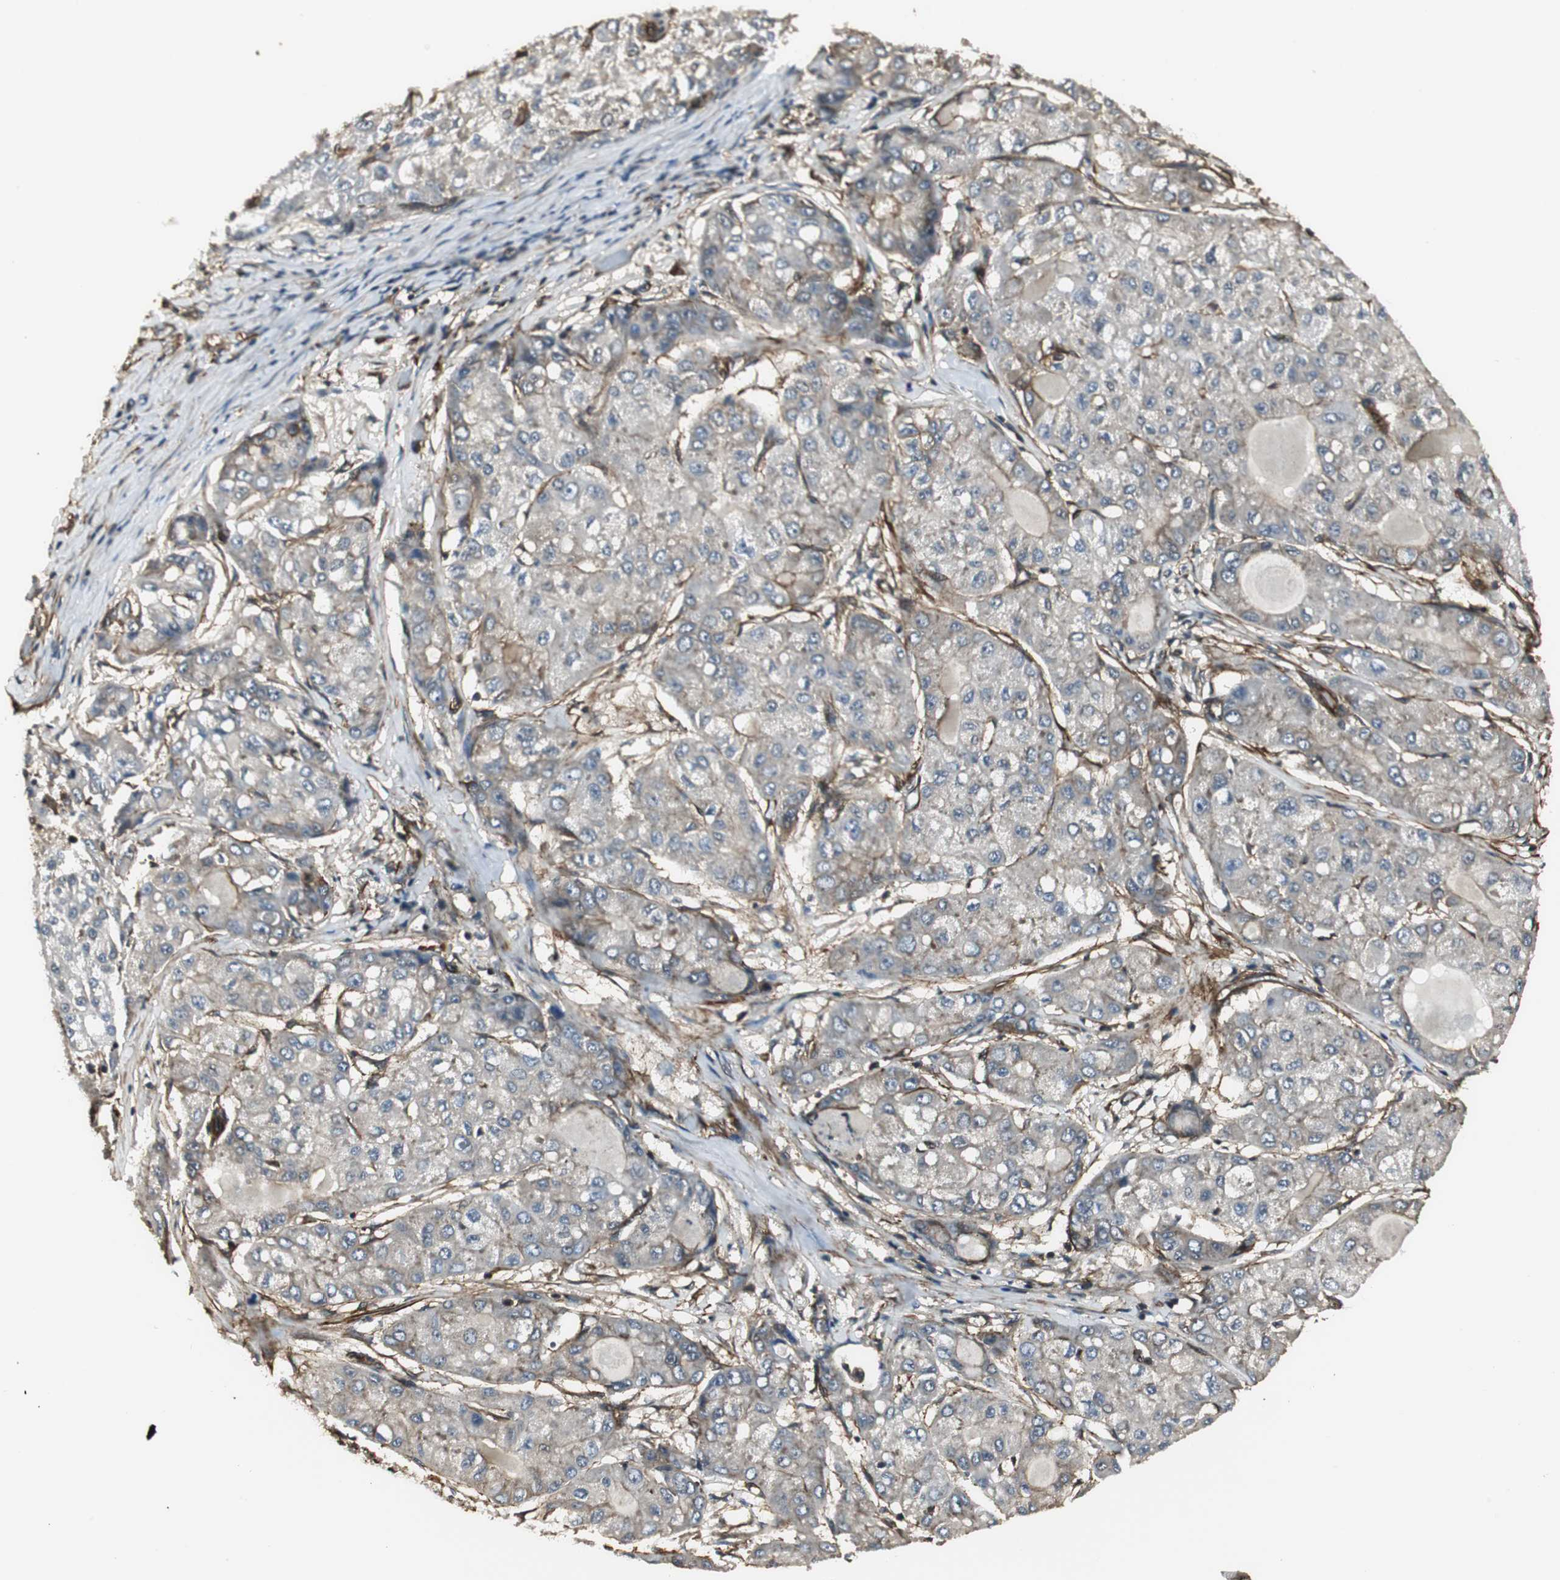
{"staining": {"intensity": "weak", "quantity": "25%-75%", "location": "cytoplasmic/membranous"}, "tissue": "liver cancer", "cell_type": "Tumor cells", "image_type": "cancer", "snomed": [{"axis": "morphology", "description": "Carcinoma, Hepatocellular, NOS"}, {"axis": "topography", "description": "Liver"}], "caption": "Immunohistochemistry staining of liver hepatocellular carcinoma, which demonstrates low levels of weak cytoplasmic/membranous positivity in about 25%-75% of tumor cells indicating weak cytoplasmic/membranous protein staining. The staining was performed using DAB (brown) for protein detection and nuclei were counterstained in hematoxylin (blue).", "gene": "PTPN11", "patient": {"sex": "male", "age": 80}}